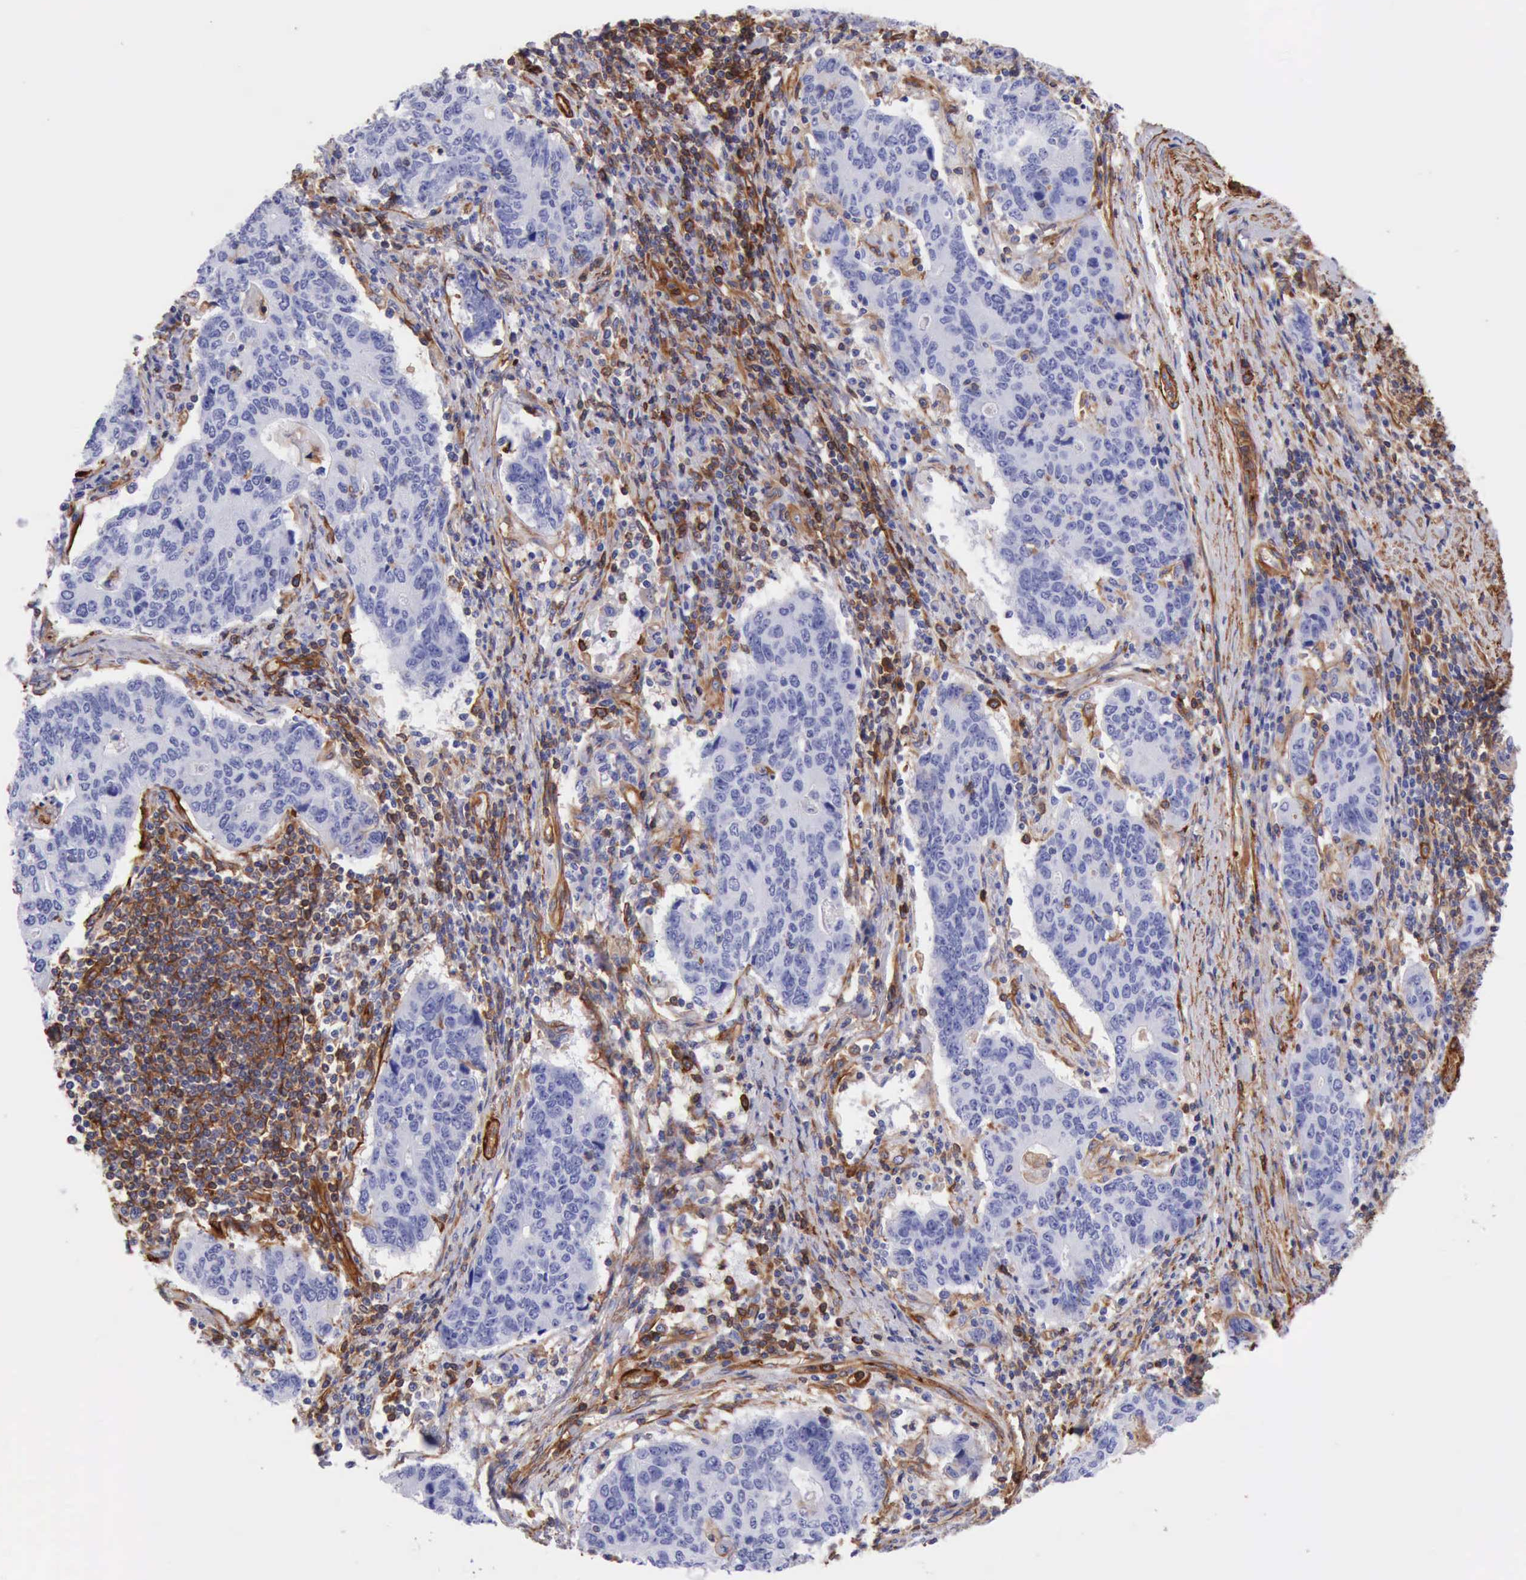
{"staining": {"intensity": "negative", "quantity": "none", "location": "none"}, "tissue": "stomach cancer", "cell_type": "Tumor cells", "image_type": "cancer", "snomed": [{"axis": "morphology", "description": "Adenocarcinoma, NOS"}, {"axis": "topography", "description": "Esophagus"}, {"axis": "topography", "description": "Stomach"}], "caption": "Tumor cells show no significant protein staining in stomach cancer.", "gene": "FLNA", "patient": {"sex": "male", "age": 74}}